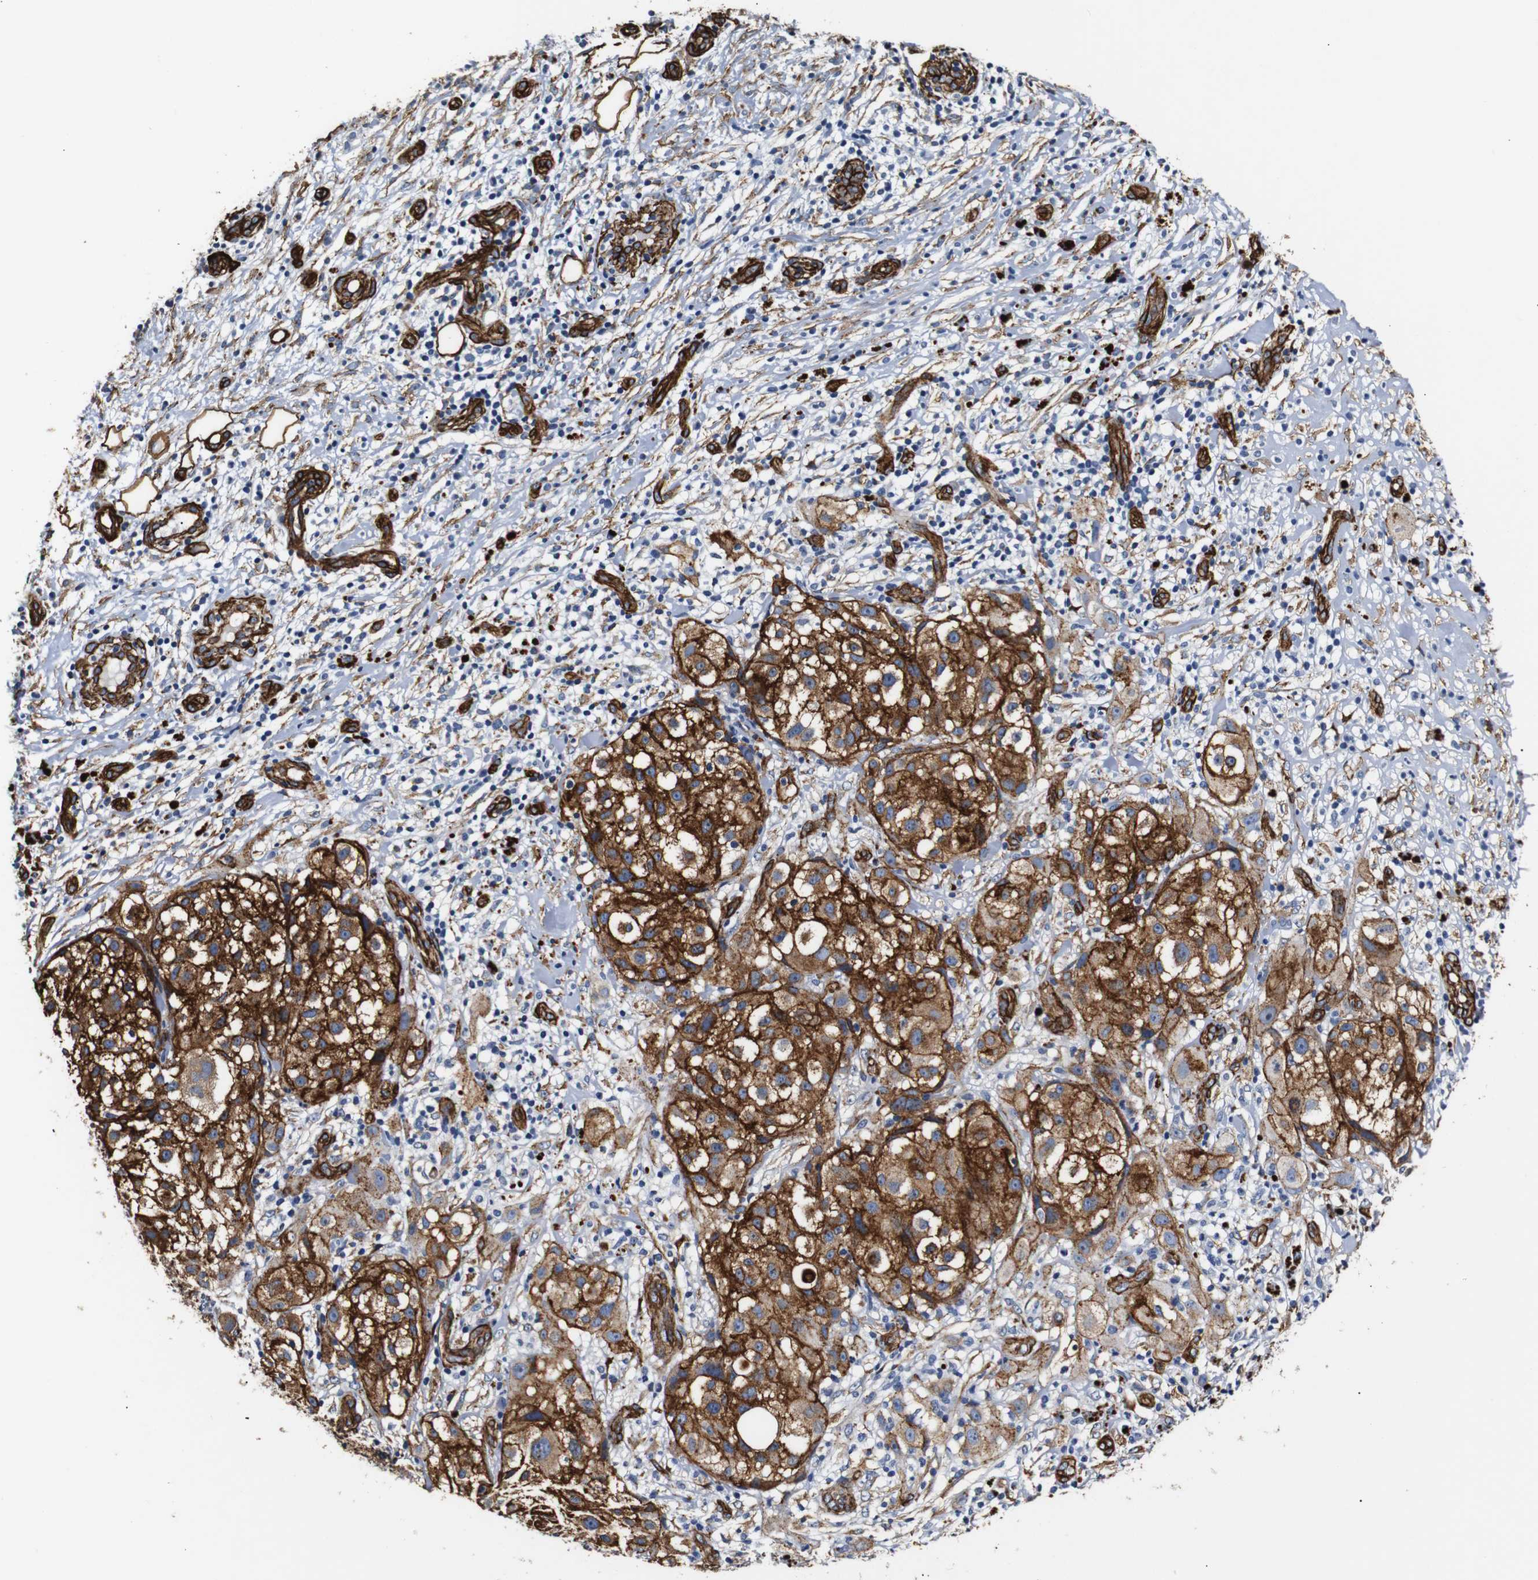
{"staining": {"intensity": "strong", "quantity": ">75%", "location": "cytoplasmic/membranous"}, "tissue": "melanoma", "cell_type": "Tumor cells", "image_type": "cancer", "snomed": [{"axis": "morphology", "description": "Necrosis, NOS"}, {"axis": "morphology", "description": "Malignant melanoma, NOS"}, {"axis": "topography", "description": "Skin"}], "caption": "About >75% of tumor cells in human melanoma show strong cytoplasmic/membranous protein positivity as visualized by brown immunohistochemical staining.", "gene": "CAV2", "patient": {"sex": "female", "age": 87}}